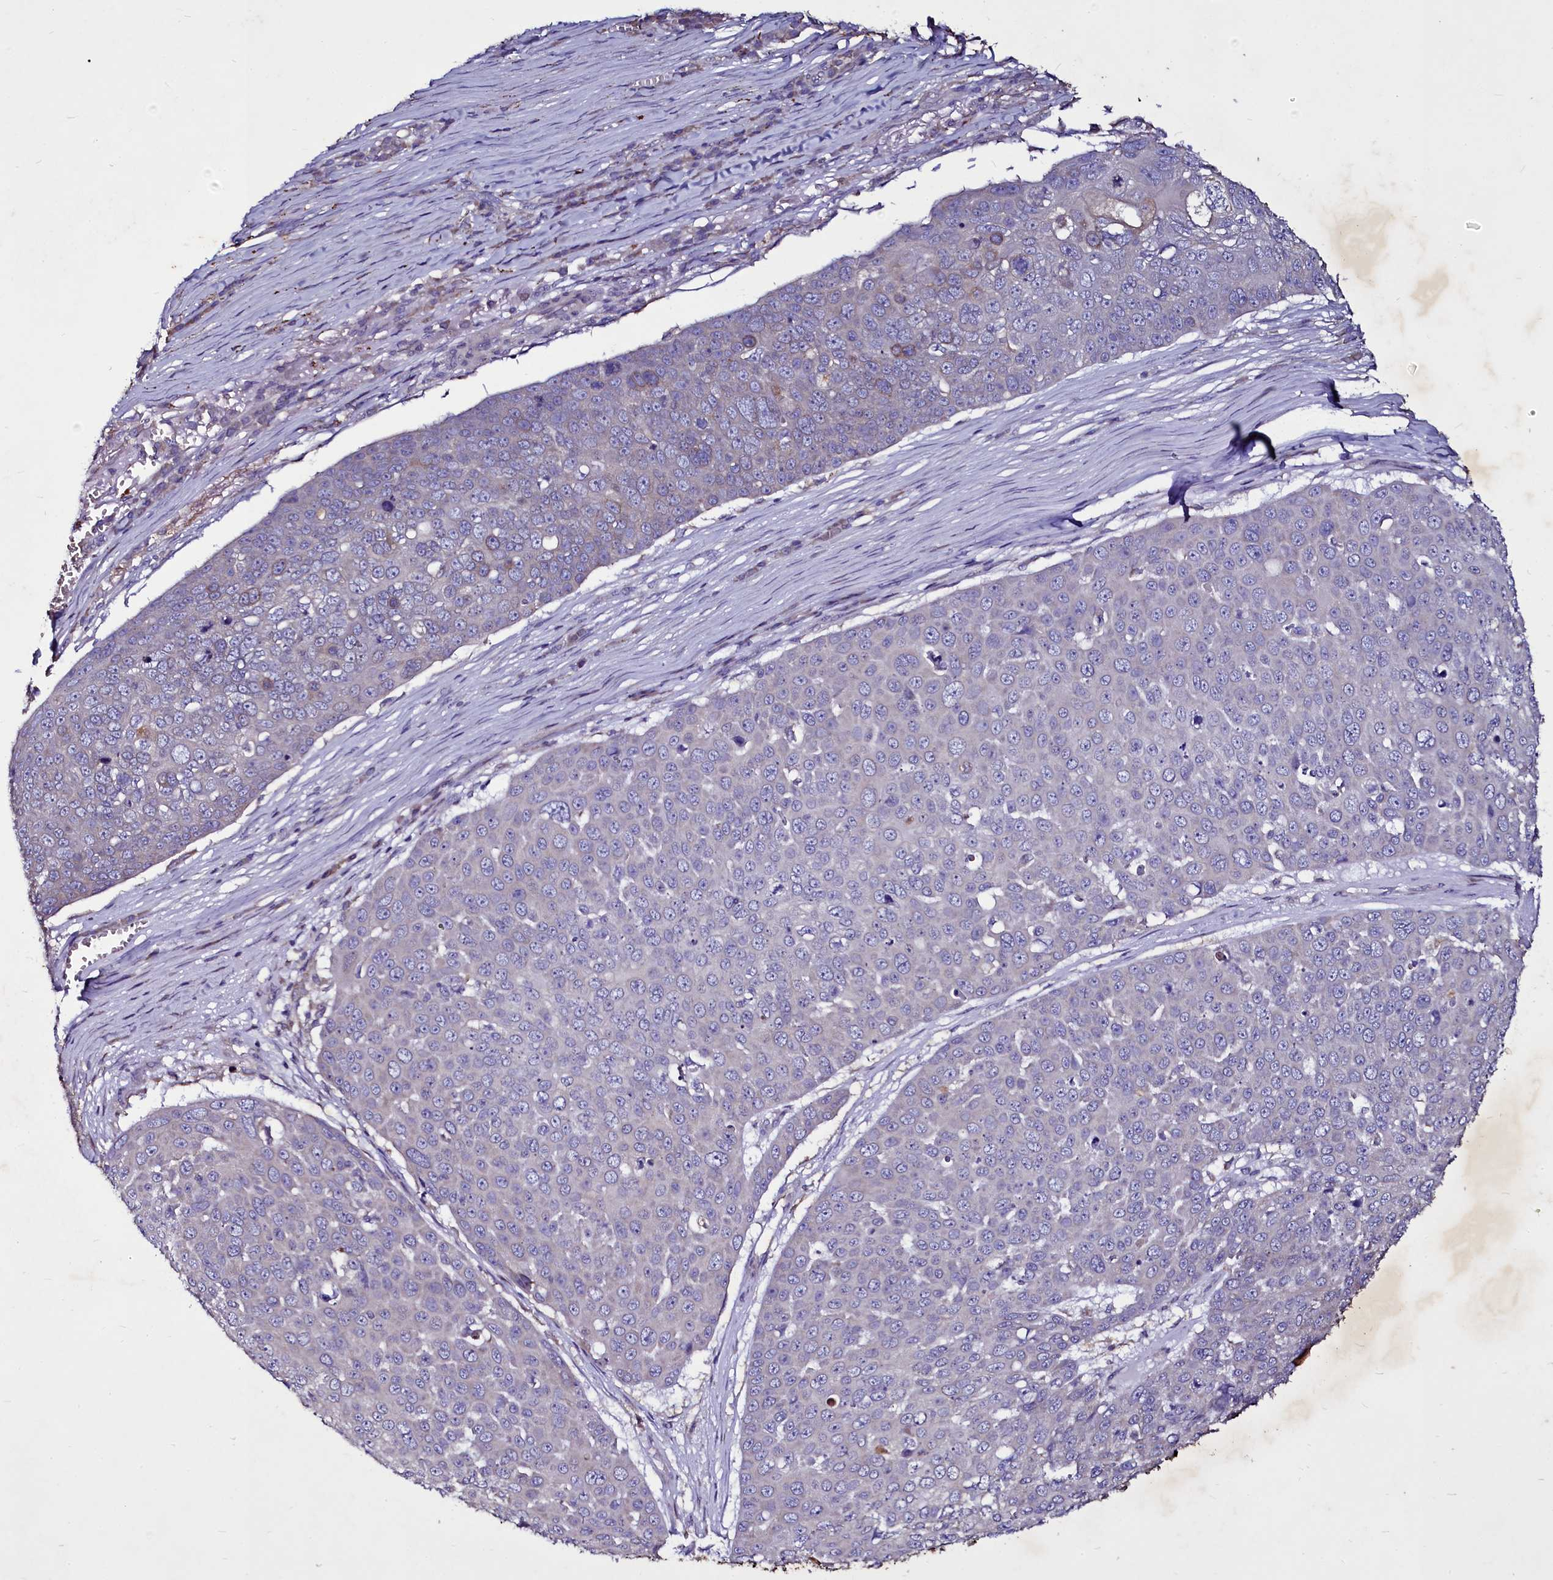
{"staining": {"intensity": "negative", "quantity": "none", "location": "none"}, "tissue": "skin cancer", "cell_type": "Tumor cells", "image_type": "cancer", "snomed": [{"axis": "morphology", "description": "Squamous cell carcinoma, NOS"}, {"axis": "topography", "description": "Skin"}], "caption": "A high-resolution image shows IHC staining of skin squamous cell carcinoma, which displays no significant expression in tumor cells. (DAB (3,3'-diaminobenzidine) immunohistochemistry with hematoxylin counter stain).", "gene": "SELENOT", "patient": {"sex": "male", "age": 71}}